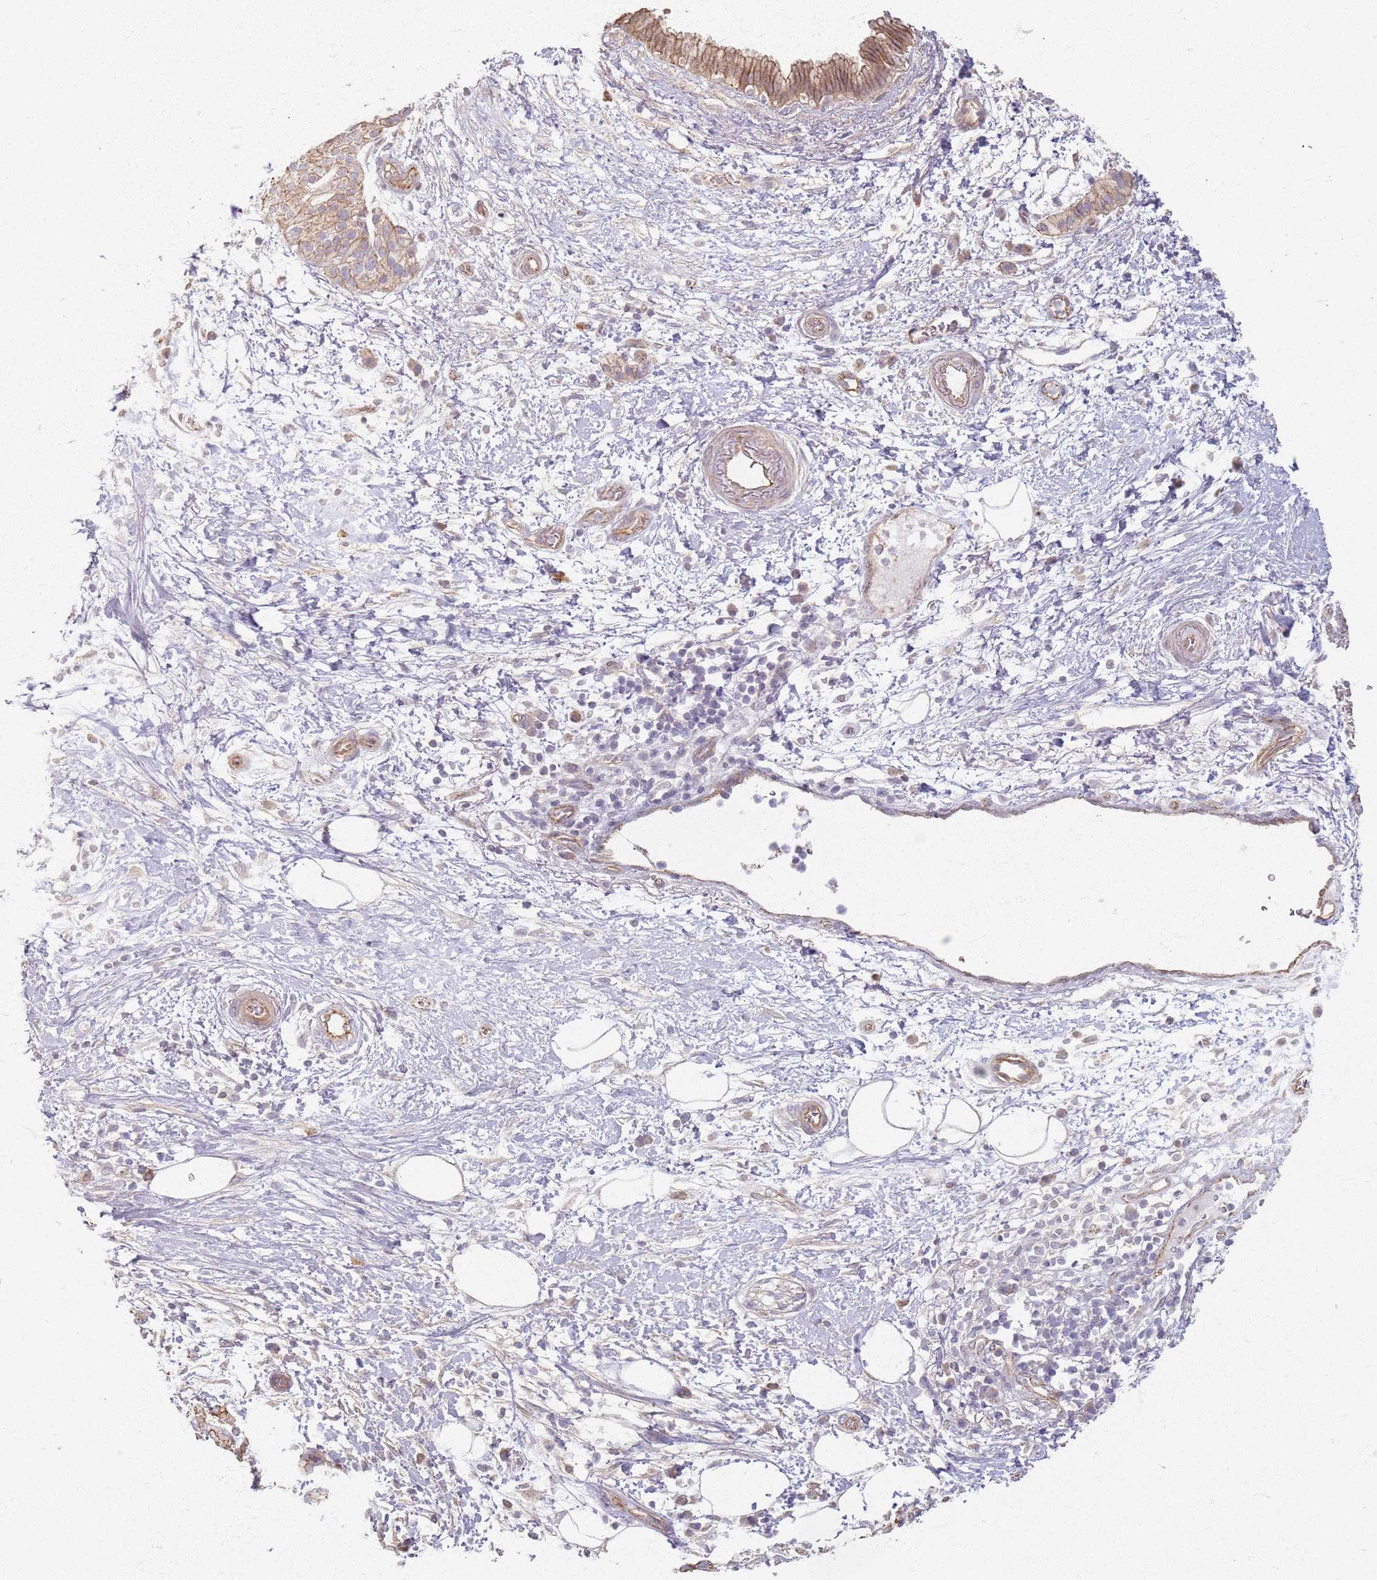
{"staining": {"intensity": "moderate", "quantity": "<25%", "location": "cytoplasmic/membranous"}, "tissue": "pancreatic cancer", "cell_type": "Tumor cells", "image_type": "cancer", "snomed": [{"axis": "morphology", "description": "Adenocarcinoma, NOS"}, {"axis": "topography", "description": "Pancreas"}], "caption": "This image shows immunohistochemistry (IHC) staining of human adenocarcinoma (pancreatic), with low moderate cytoplasmic/membranous staining in about <25% of tumor cells.", "gene": "KCNA5", "patient": {"sex": "female", "age": 73}}